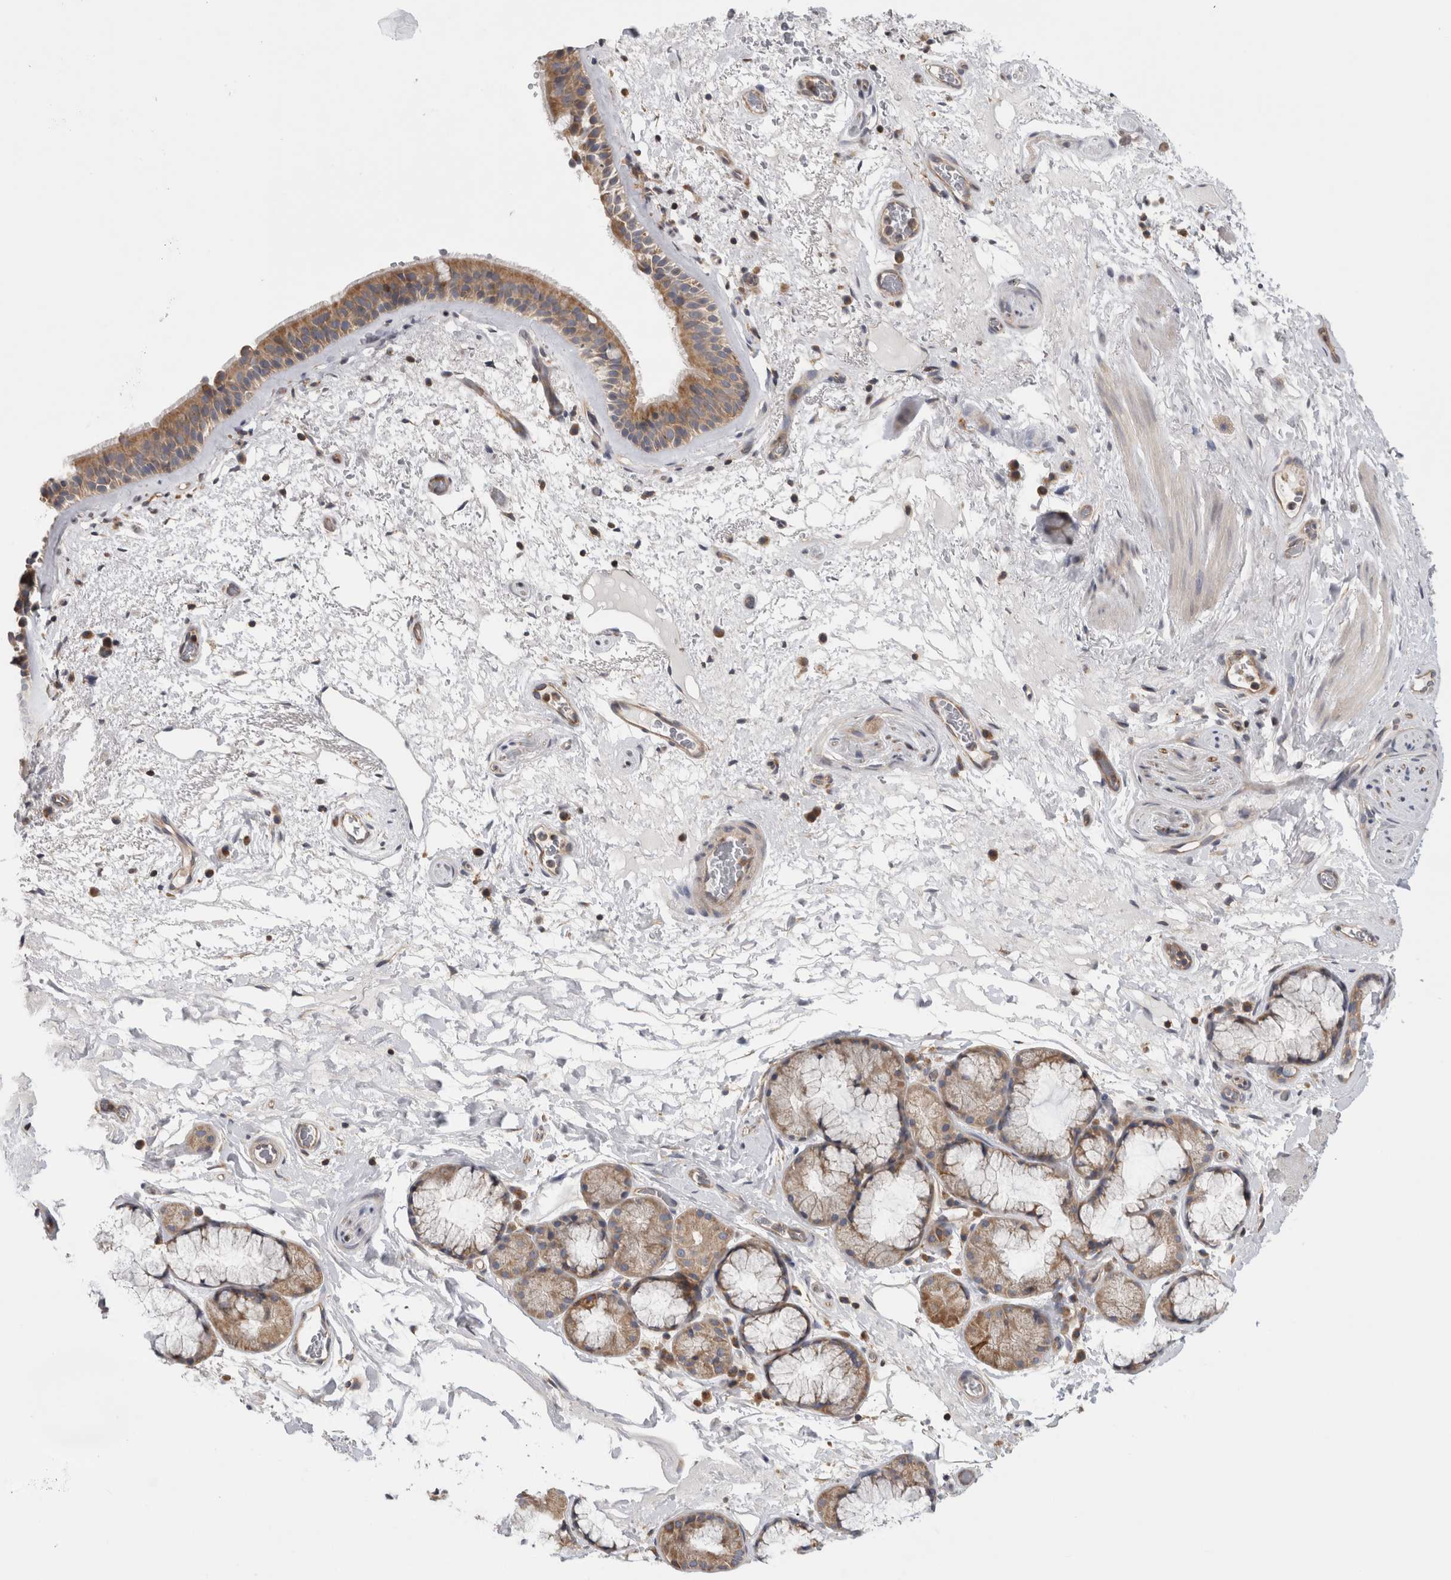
{"staining": {"intensity": "moderate", "quantity": ">75%", "location": "cytoplasmic/membranous"}, "tissue": "bronchus", "cell_type": "Respiratory epithelial cells", "image_type": "normal", "snomed": [{"axis": "morphology", "description": "Normal tissue, NOS"}, {"axis": "topography", "description": "Cartilage tissue"}], "caption": "Immunohistochemistry staining of unremarkable bronchus, which displays medium levels of moderate cytoplasmic/membranous positivity in approximately >75% of respiratory epithelial cells indicating moderate cytoplasmic/membranous protein positivity. The staining was performed using DAB (3,3'-diaminobenzidine) (brown) for protein detection and nuclei were counterstained in hematoxylin (blue).", "gene": "GRIK2", "patient": {"sex": "female", "age": 63}}